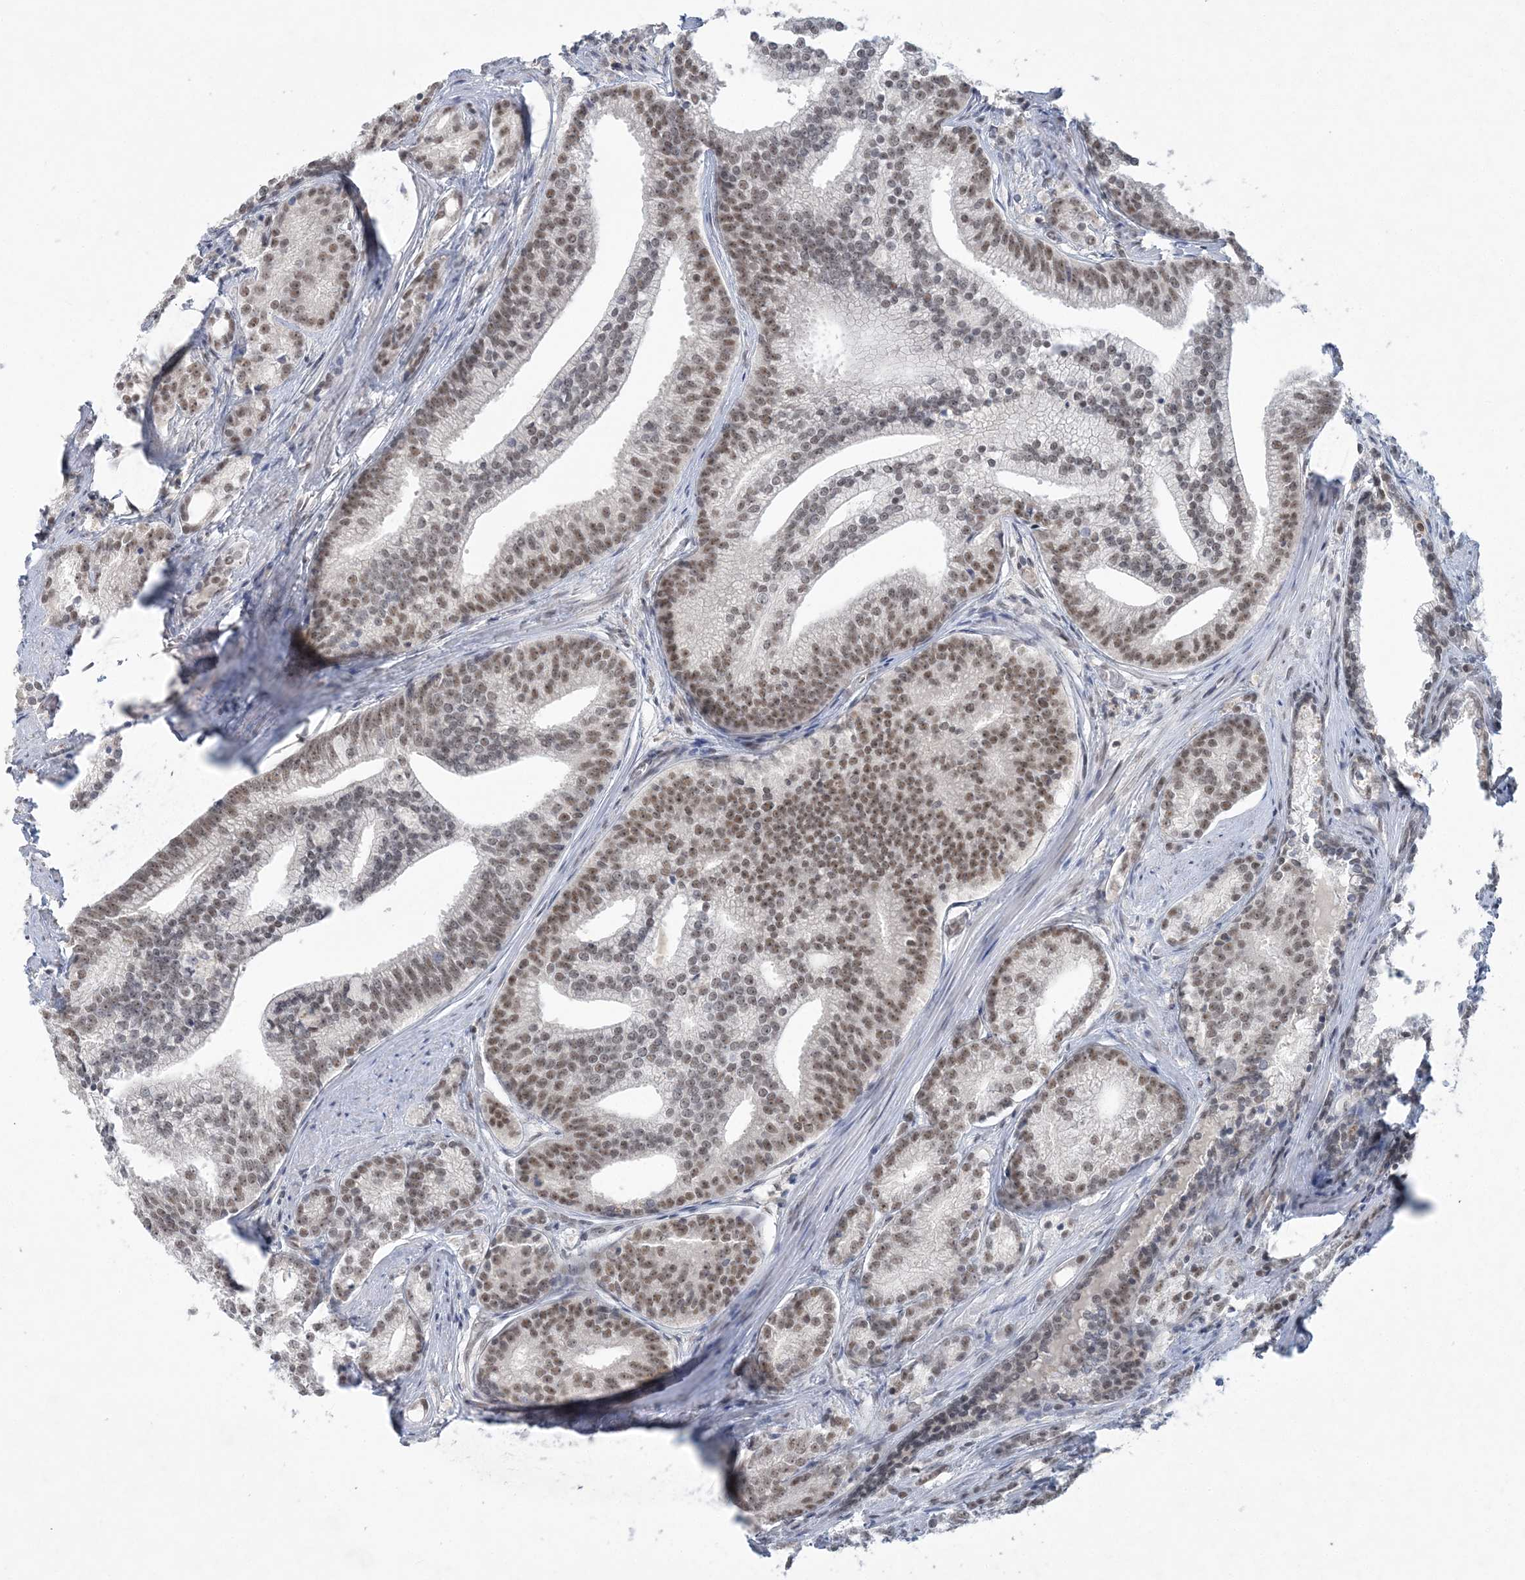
{"staining": {"intensity": "moderate", "quantity": ">75%", "location": "nuclear"}, "tissue": "prostate cancer", "cell_type": "Tumor cells", "image_type": "cancer", "snomed": [{"axis": "morphology", "description": "Adenocarcinoma, Low grade"}, {"axis": "topography", "description": "Prostate"}], "caption": "Human adenocarcinoma (low-grade) (prostate) stained for a protein (brown) displays moderate nuclear positive staining in approximately >75% of tumor cells.", "gene": "KMT2D", "patient": {"sex": "male", "age": 71}}